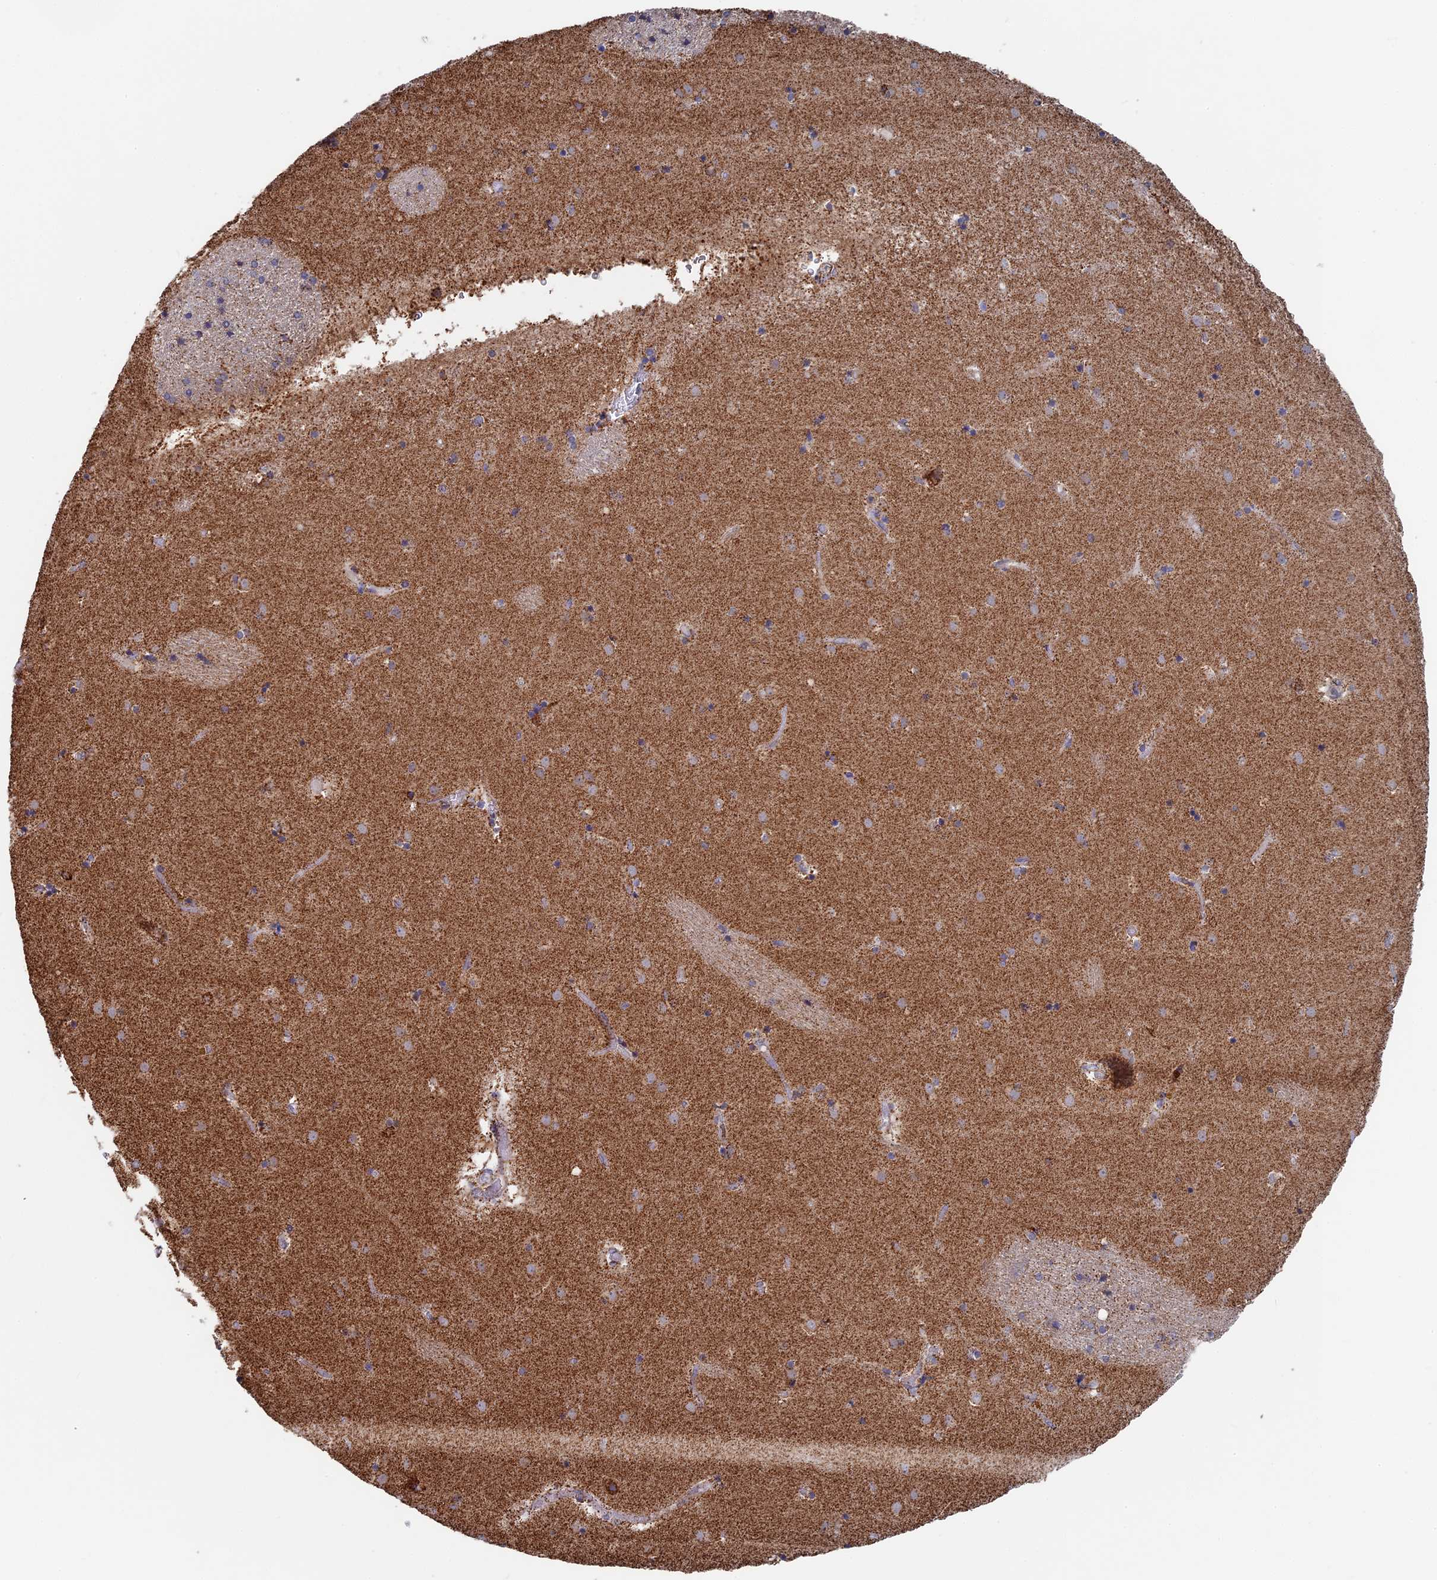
{"staining": {"intensity": "weak", "quantity": "25%-75%", "location": "cytoplasmic/membranous"}, "tissue": "caudate", "cell_type": "Glial cells", "image_type": "normal", "snomed": [{"axis": "morphology", "description": "Normal tissue, NOS"}, {"axis": "topography", "description": "Lateral ventricle wall"}], "caption": "Benign caudate demonstrates weak cytoplasmic/membranous staining in approximately 25%-75% of glial cells (IHC, brightfield microscopy, high magnification)..", "gene": "SEC24D", "patient": {"sex": "male", "age": 70}}